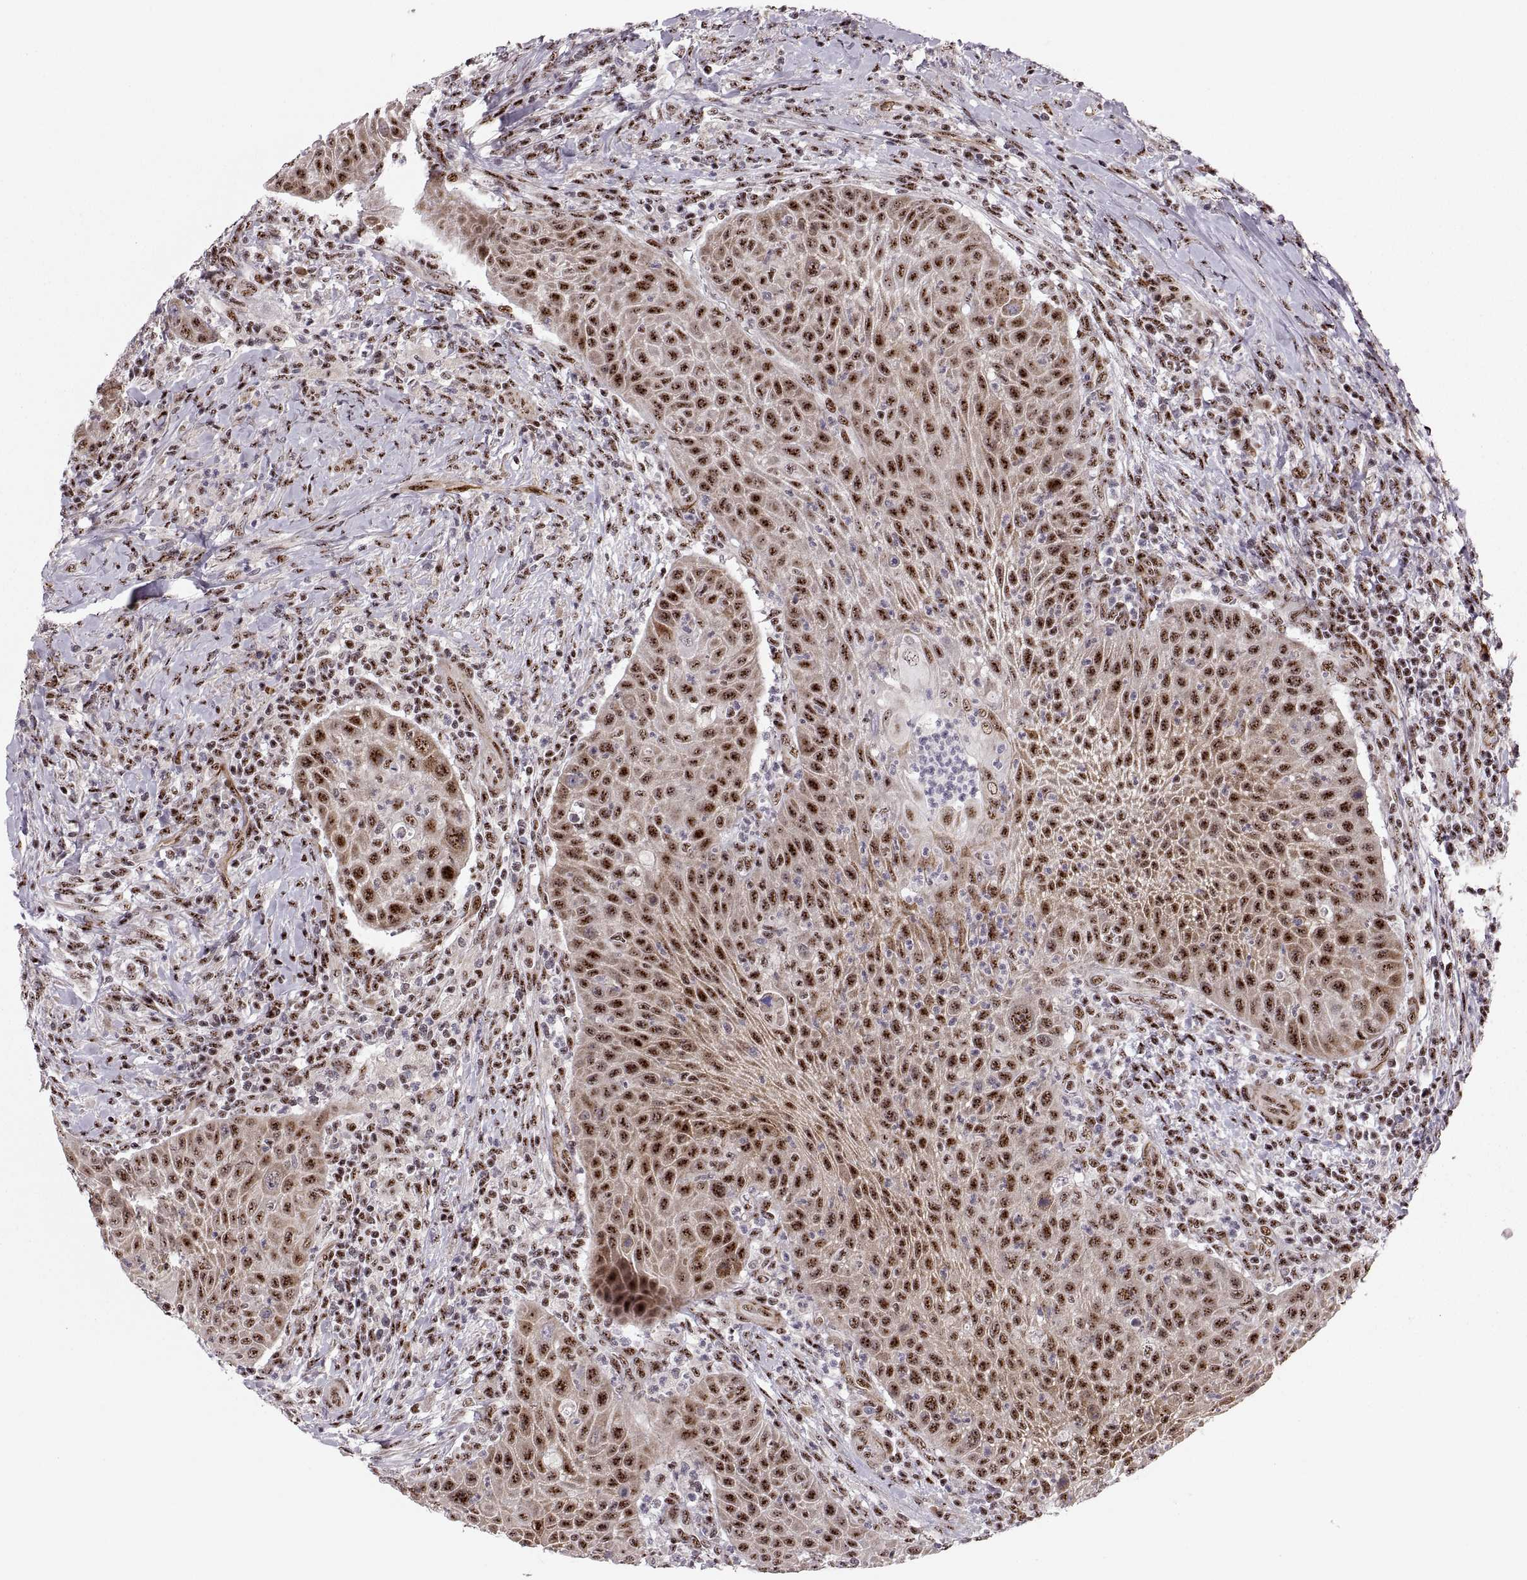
{"staining": {"intensity": "strong", "quantity": ">75%", "location": "nuclear"}, "tissue": "head and neck cancer", "cell_type": "Tumor cells", "image_type": "cancer", "snomed": [{"axis": "morphology", "description": "Squamous cell carcinoma, NOS"}, {"axis": "topography", "description": "Head-Neck"}], "caption": "Head and neck squamous cell carcinoma stained with immunohistochemistry (IHC) reveals strong nuclear expression in about >75% of tumor cells. (IHC, brightfield microscopy, high magnification).", "gene": "ZCCHC17", "patient": {"sex": "male", "age": 69}}